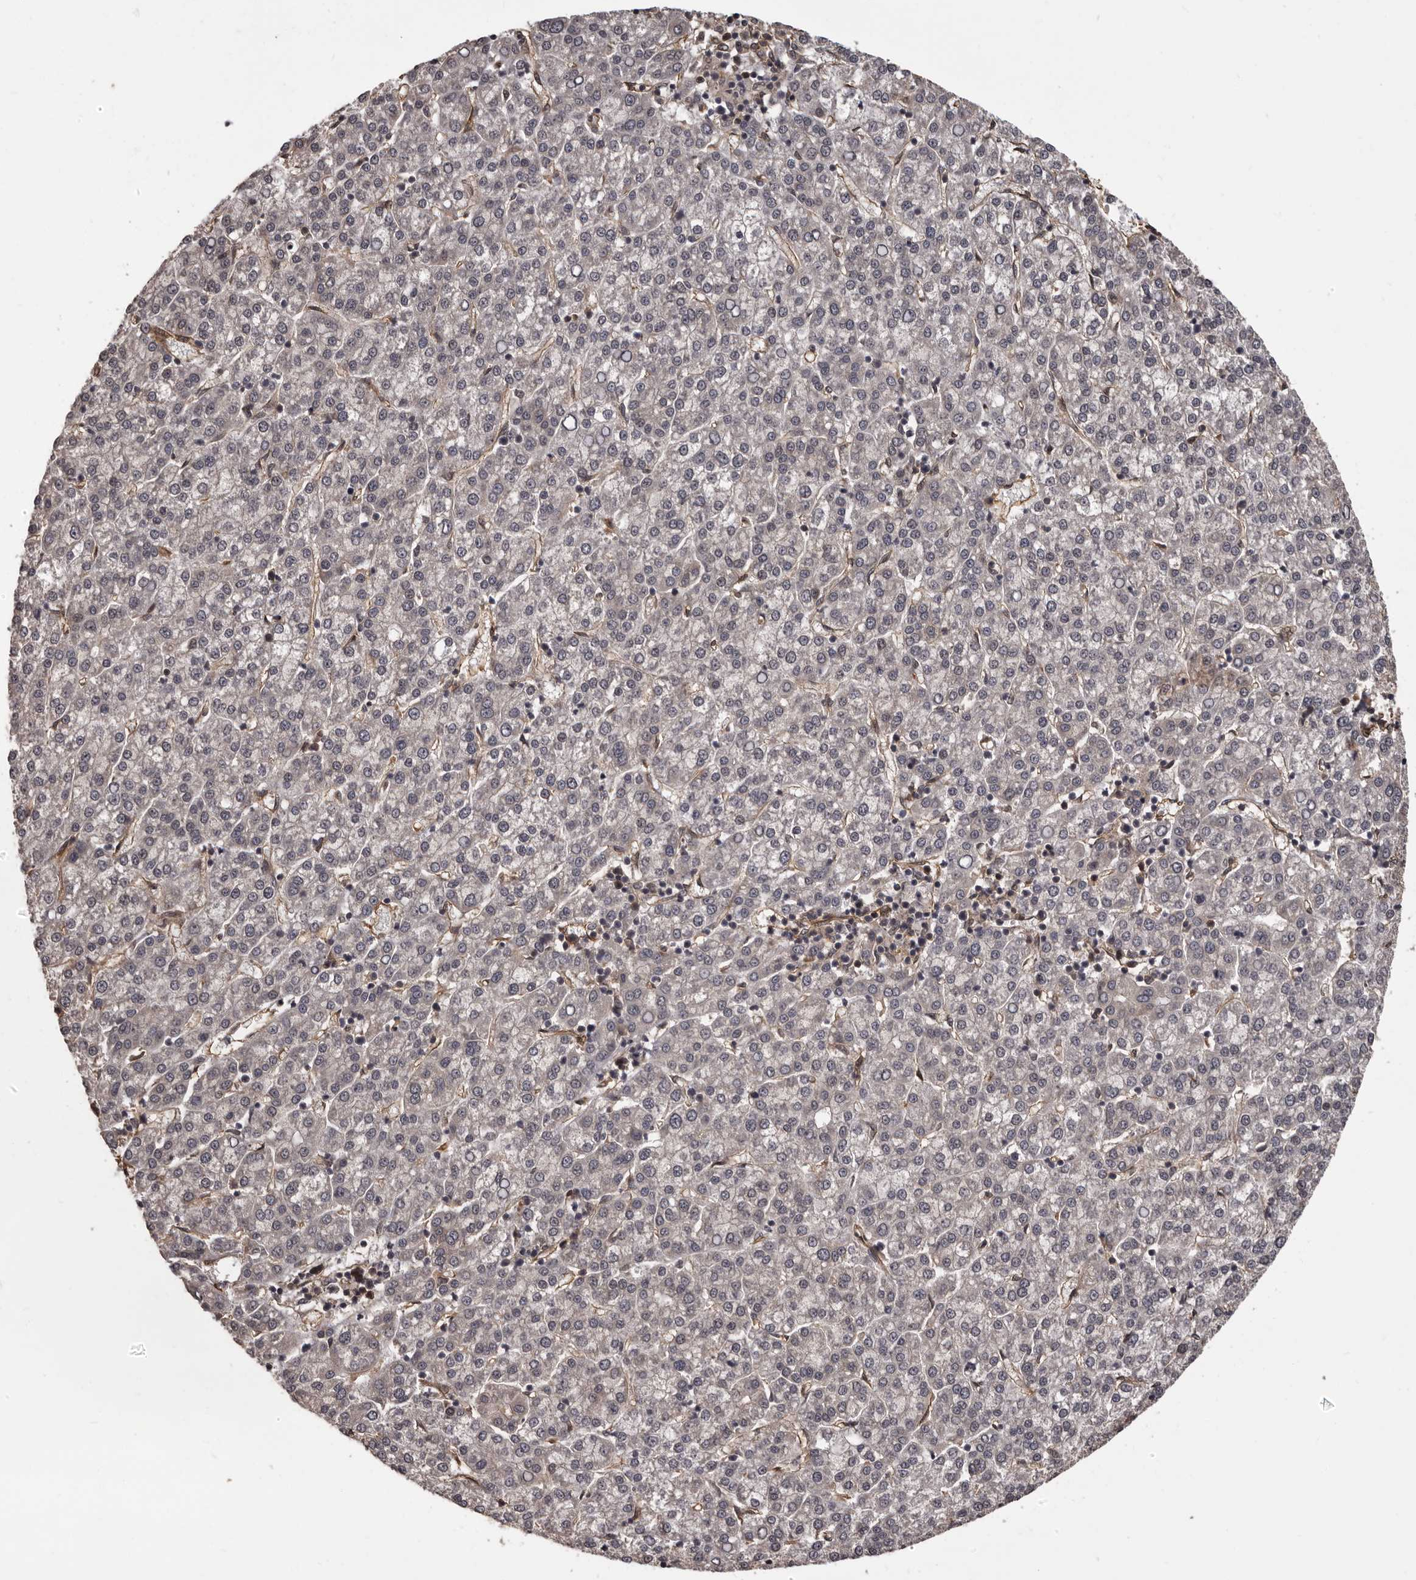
{"staining": {"intensity": "negative", "quantity": "none", "location": "none"}, "tissue": "liver cancer", "cell_type": "Tumor cells", "image_type": "cancer", "snomed": [{"axis": "morphology", "description": "Carcinoma, Hepatocellular, NOS"}, {"axis": "topography", "description": "Liver"}], "caption": "DAB (3,3'-diaminobenzidine) immunohistochemical staining of human liver hepatocellular carcinoma demonstrates no significant positivity in tumor cells. (Stains: DAB (3,3'-diaminobenzidine) immunohistochemistry with hematoxylin counter stain, Microscopy: brightfield microscopy at high magnification).", "gene": "SLITRK6", "patient": {"sex": "female", "age": 58}}